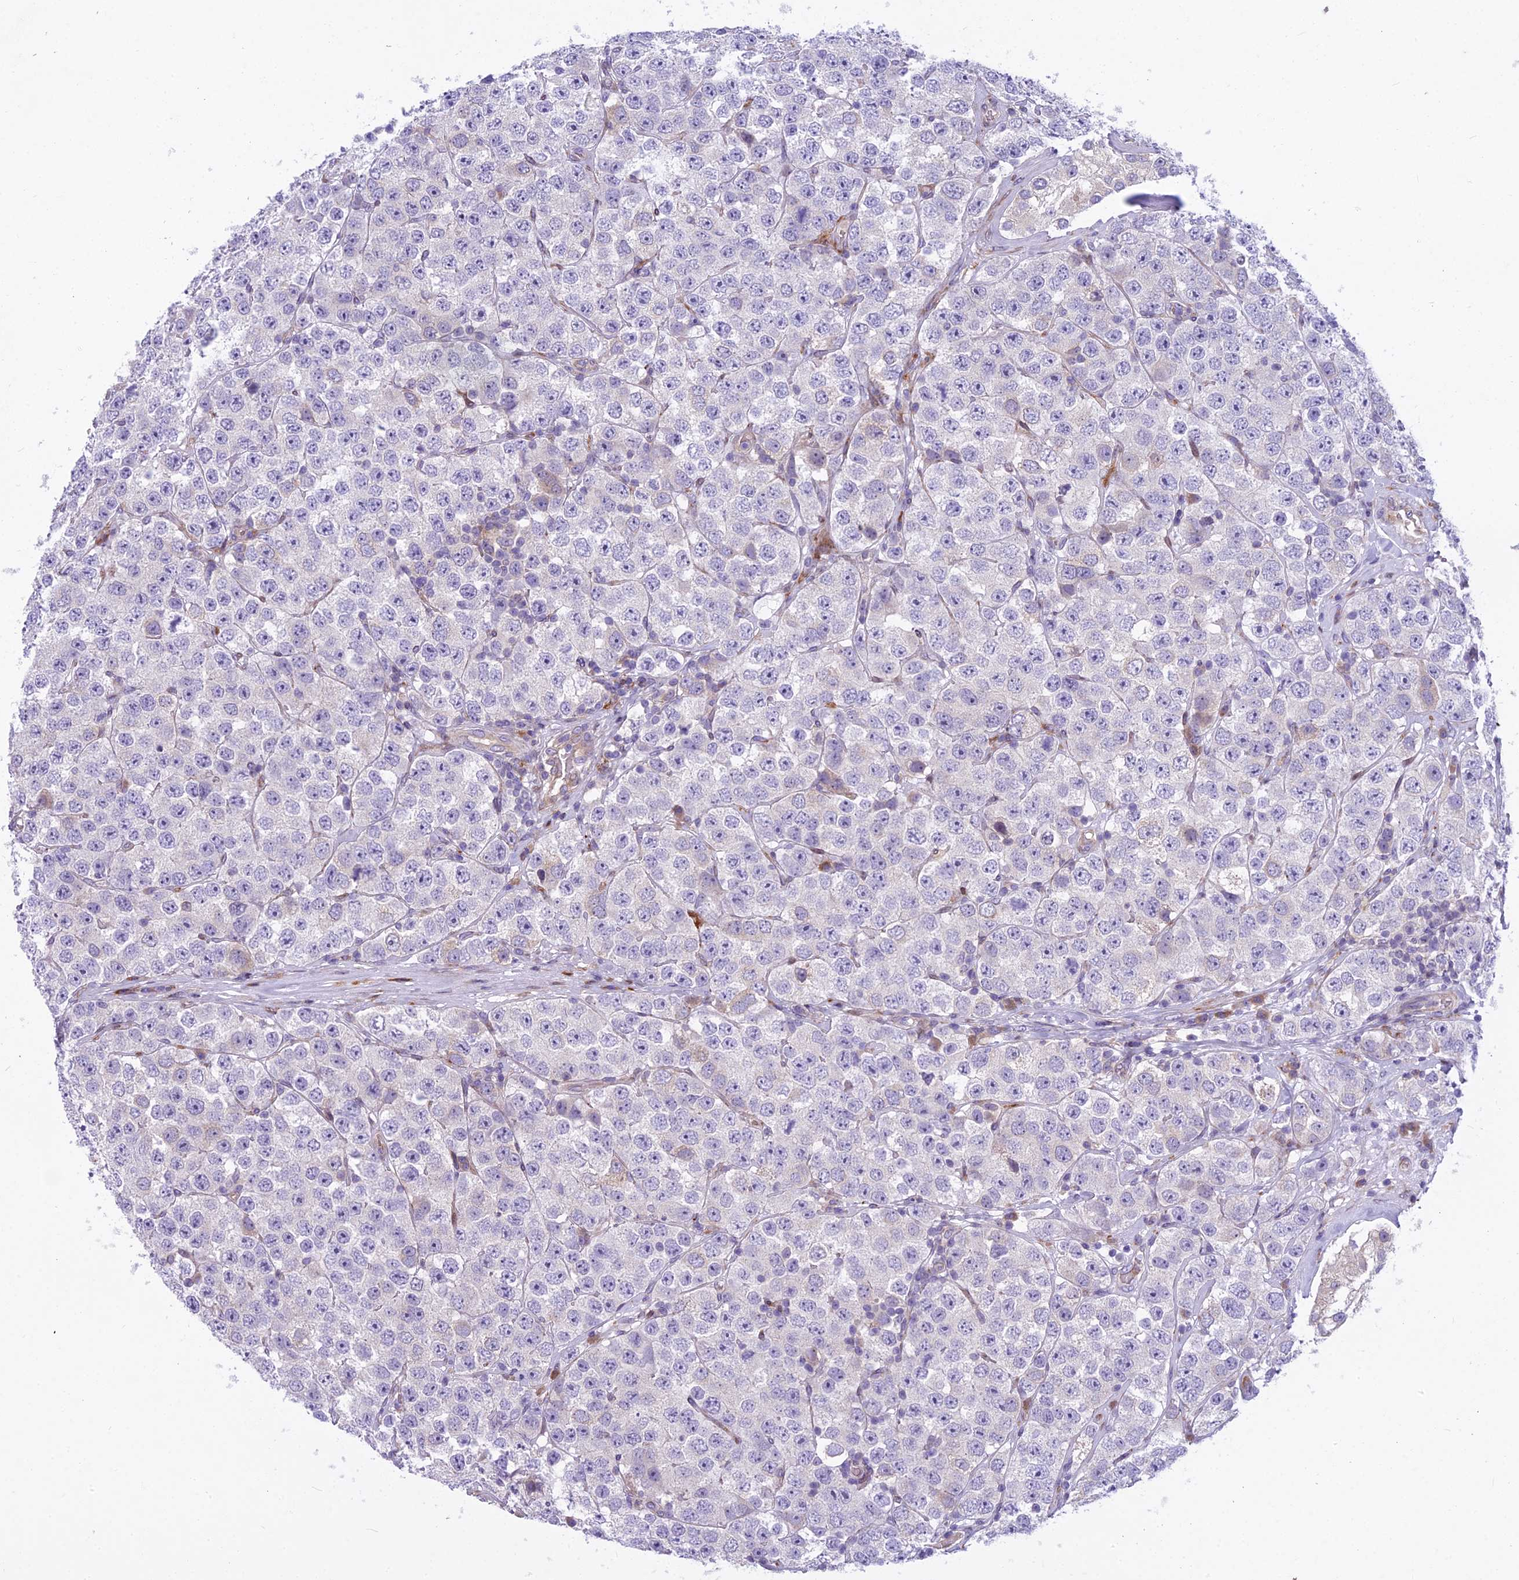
{"staining": {"intensity": "negative", "quantity": "none", "location": "none"}, "tissue": "testis cancer", "cell_type": "Tumor cells", "image_type": "cancer", "snomed": [{"axis": "morphology", "description": "Seminoma, NOS"}, {"axis": "topography", "description": "Testis"}], "caption": "Histopathology image shows no protein staining in tumor cells of testis cancer (seminoma) tissue.", "gene": "PCDHB14", "patient": {"sex": "male", "age": 28}}